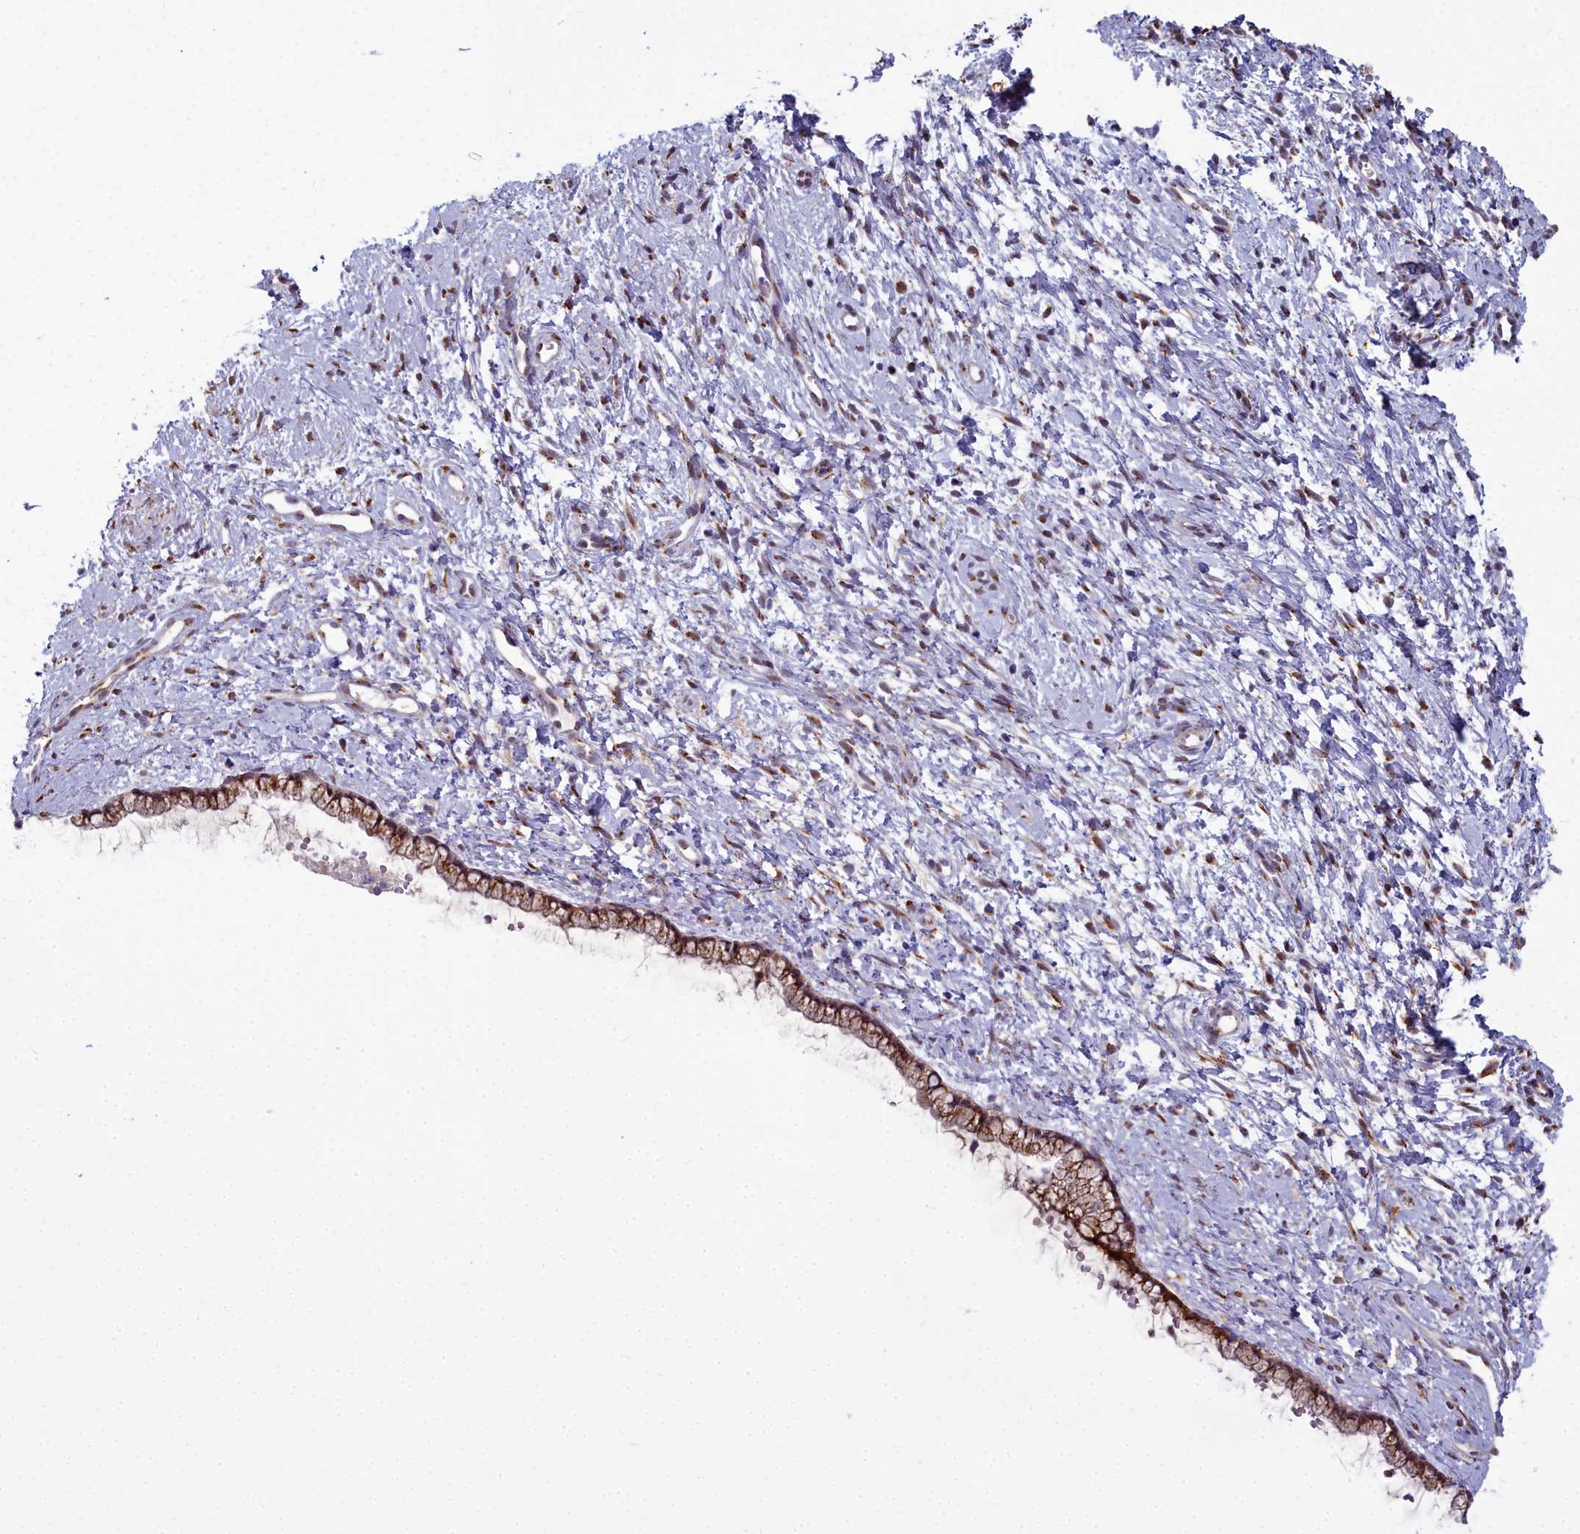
{"staining": {"intensity": "moderate", "quantity": ">75%", "location": "cytoplasmic/membranous"}, "tissue": "cervix", "cell_type": "Glandular cells", "image_type": "normal", "snomed": [{"axis": "morphology", "description": "Normal tissue, NOS"}, {"axis": "topography", "description": "Cervix"}], "caption": "A brown stain shows moderate cytoplasmic/membranous expression of a protein in glandular cells of normal cervix. The protein of interest is shown in brown color, while the nuclei are stained blue.", "gene": "WDPCP", "patient": {"sex": "female", "age": 57}}